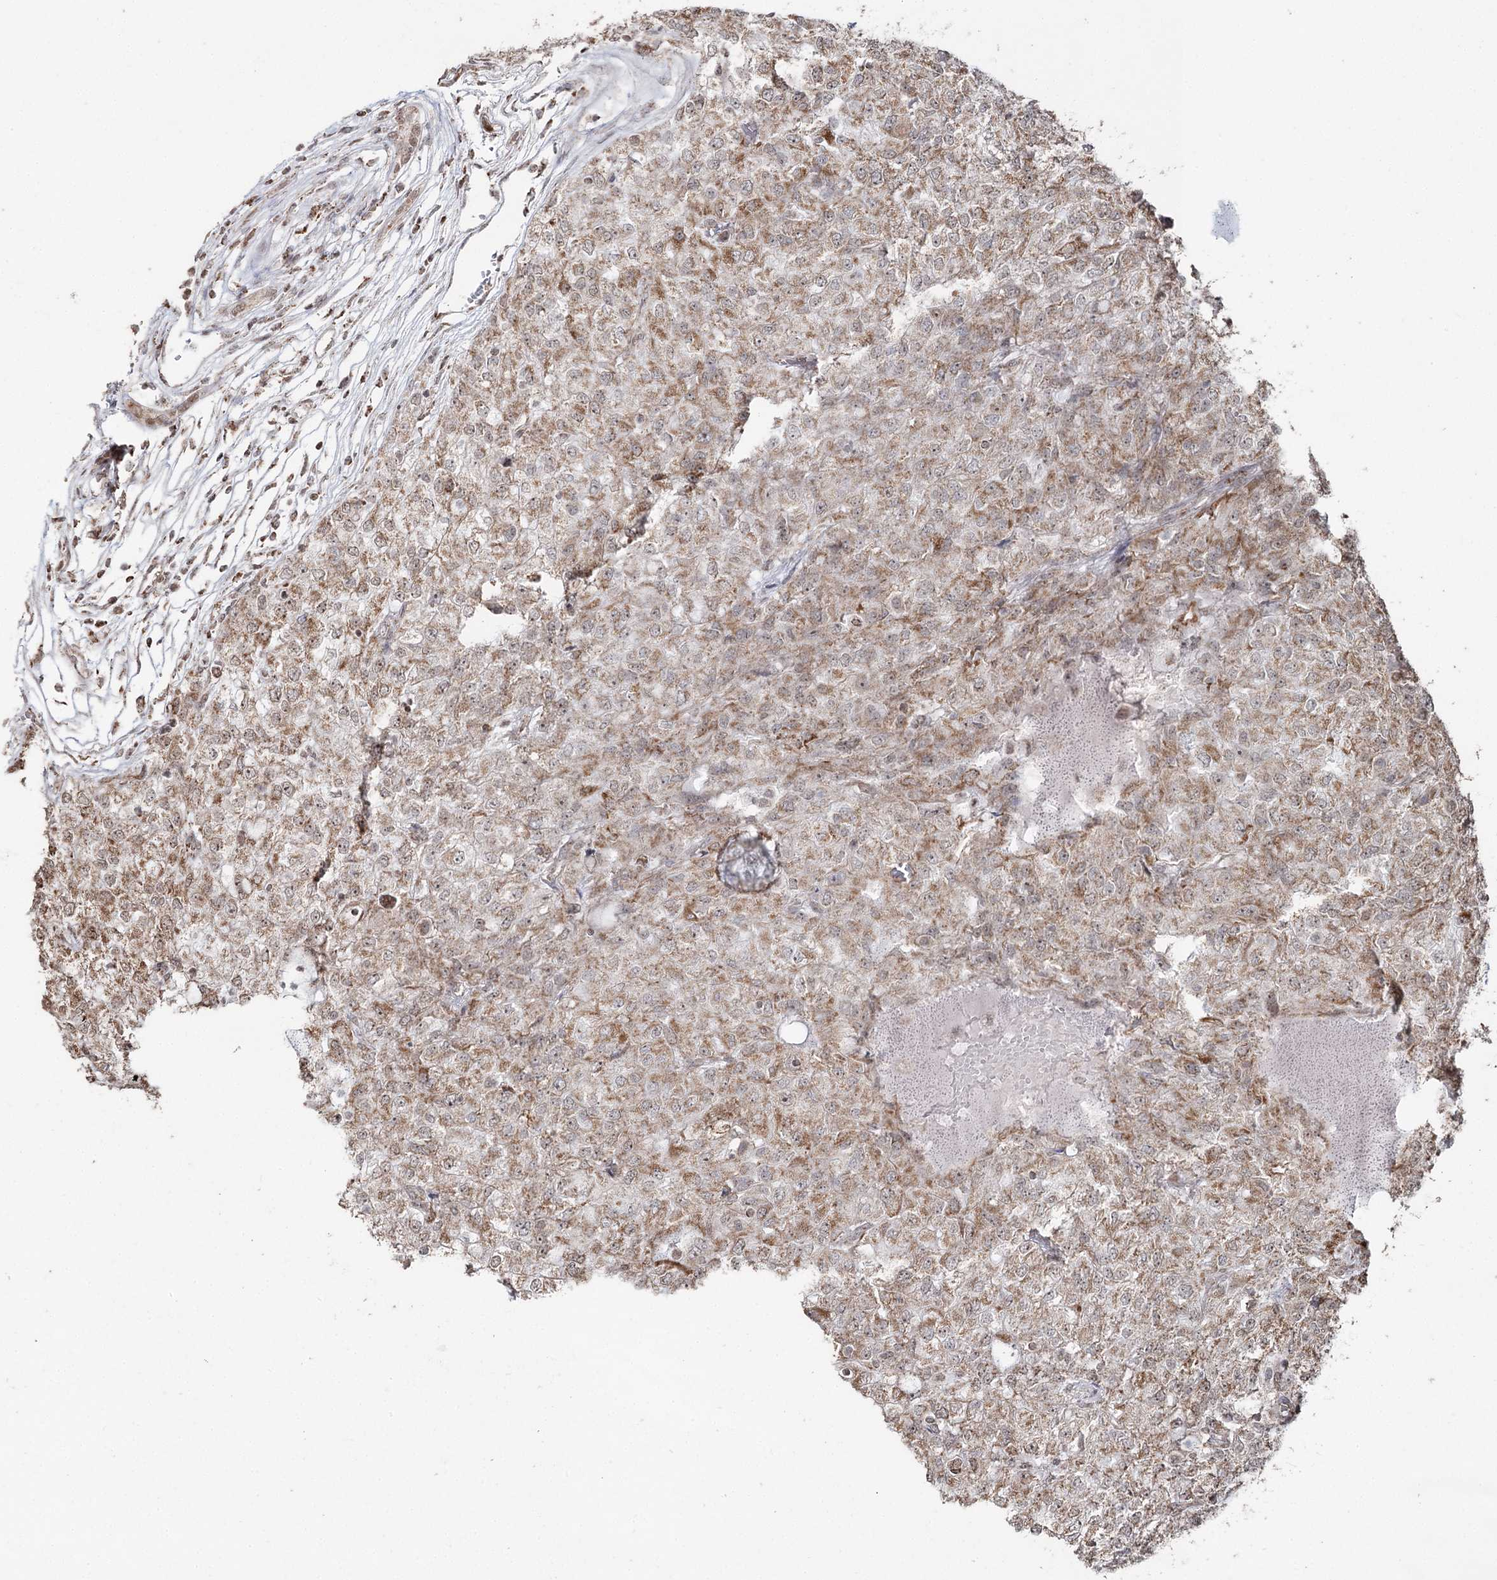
{"staining": {"intensity": "moderate", "quantity": "25%-75%", "location": "cytoplasmic/membranous"}, "tissue": "renal cancer", "cell_type": "Tumor cells", "image_type": "cancer", "snomed": [{"axis": "morphology", "description": "Adenocarcinoma, NOS"}, {"axis": "topography", "description": "Kidney"}], "caption": "This histopathology image displays immunohistochemistry staining of adenocarcinoma (renal), with medium moderate cytoplasmic/membranous staining in about 25%-75% of tumor cells.", "gene": "PDHX", "patient": {"sex": "female", "age": 54}}